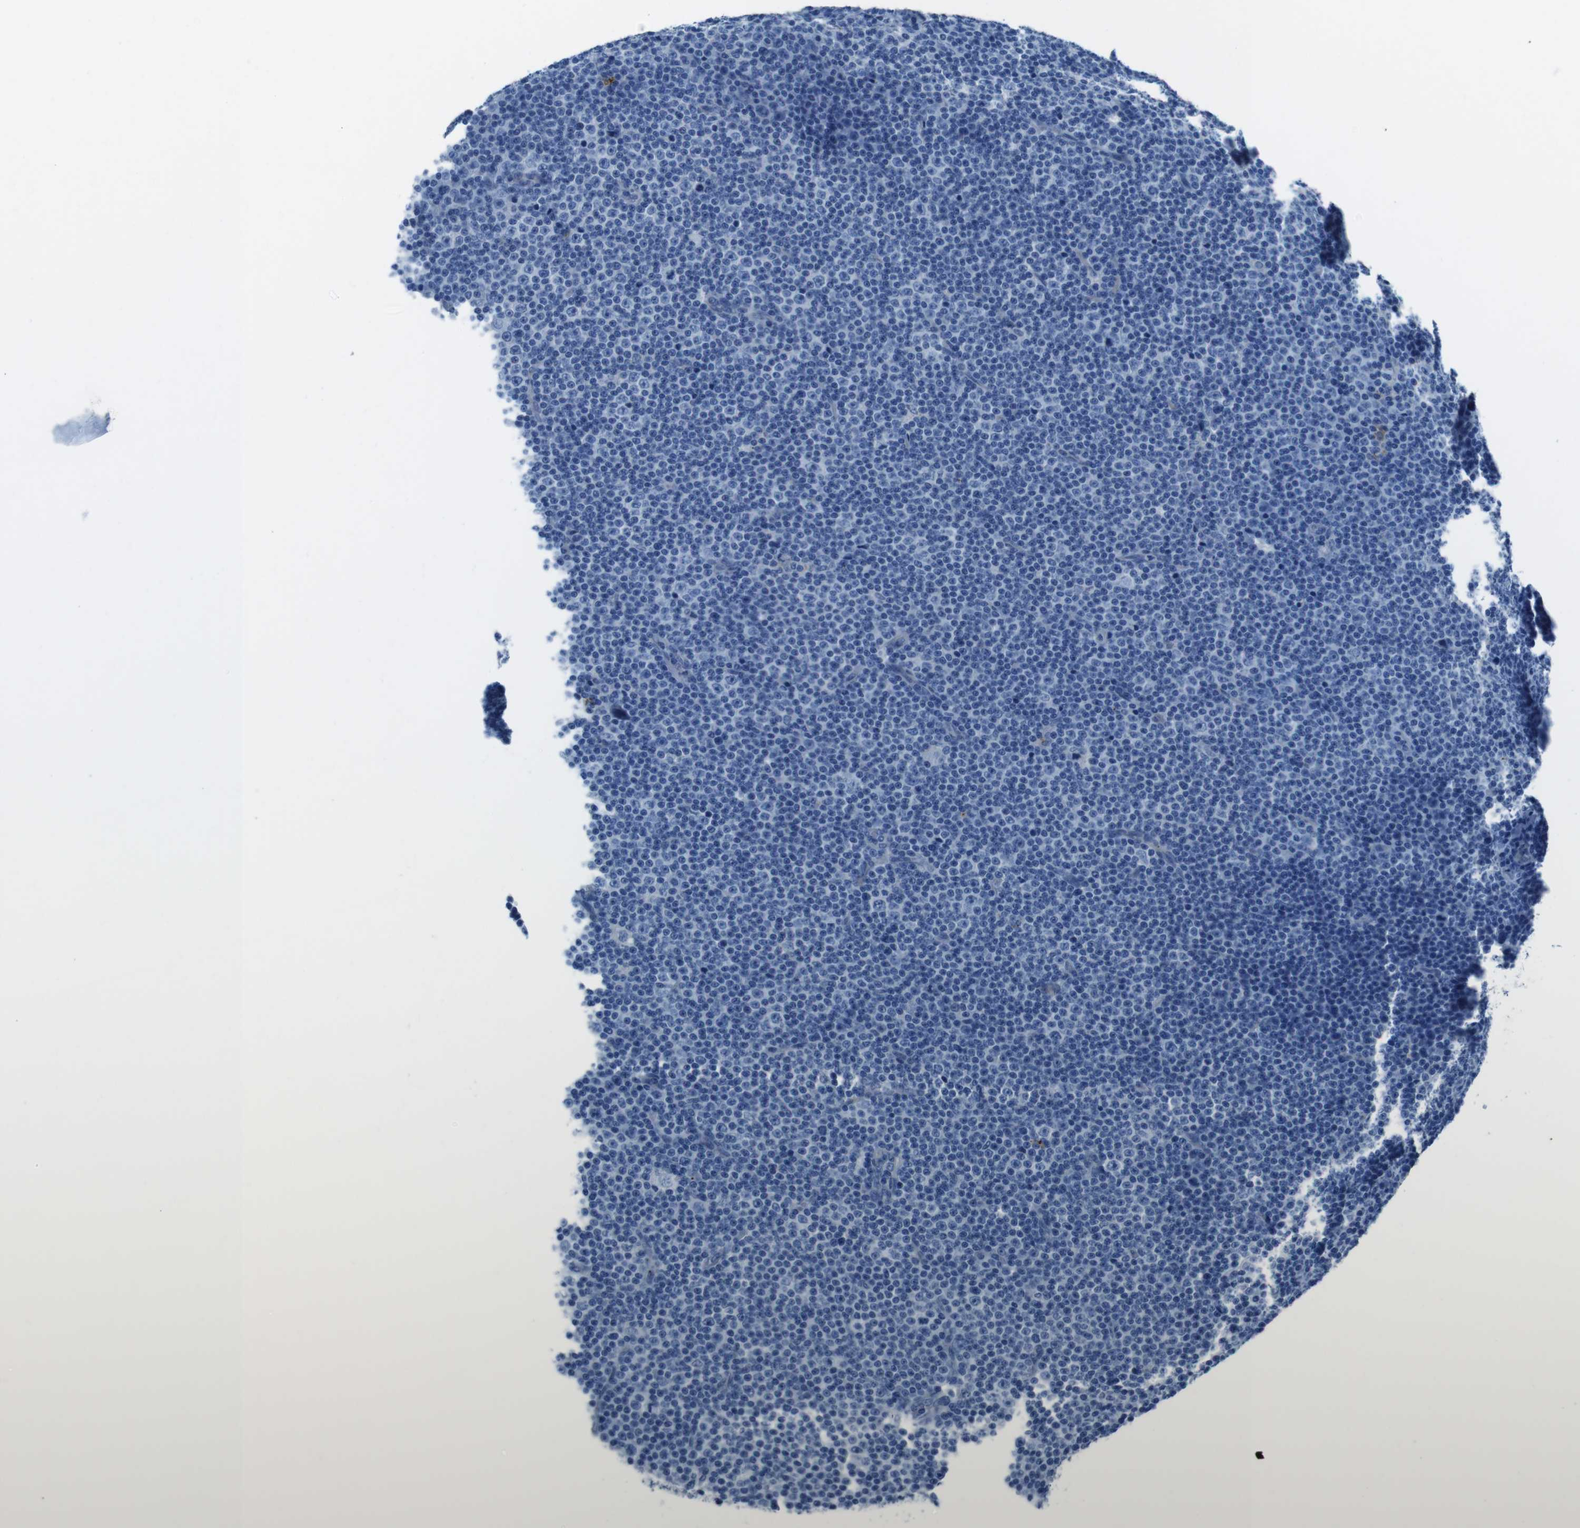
{"staining": {"intensity": "negative", "quantity": "none", "location": "none"}, "tissue": "lymphoma", "cell_type": "Tumor cells", "image_type": "cancer", "snomed": [{"axis": "morphology", "description": "Malignant lymphoma, non-Hodgkin's type, Low grade"}, {"axis": "topography", "description": "Lymph node"}], "caption": "This photomicrograph is of lymphoma stained with IHC to label a protein in brown with the nuclei are counter-stained blue. There is no positivity in tumor cells. (Stains: DAB (3,3'-diaminobenzidine) immunohistochemistry (IHC) with hematoxylin counter stain, Microscopy: brightfield microscopy at high magnification).", "gene": "TULP3", "patient": {"sex": "female", "age": 67}}